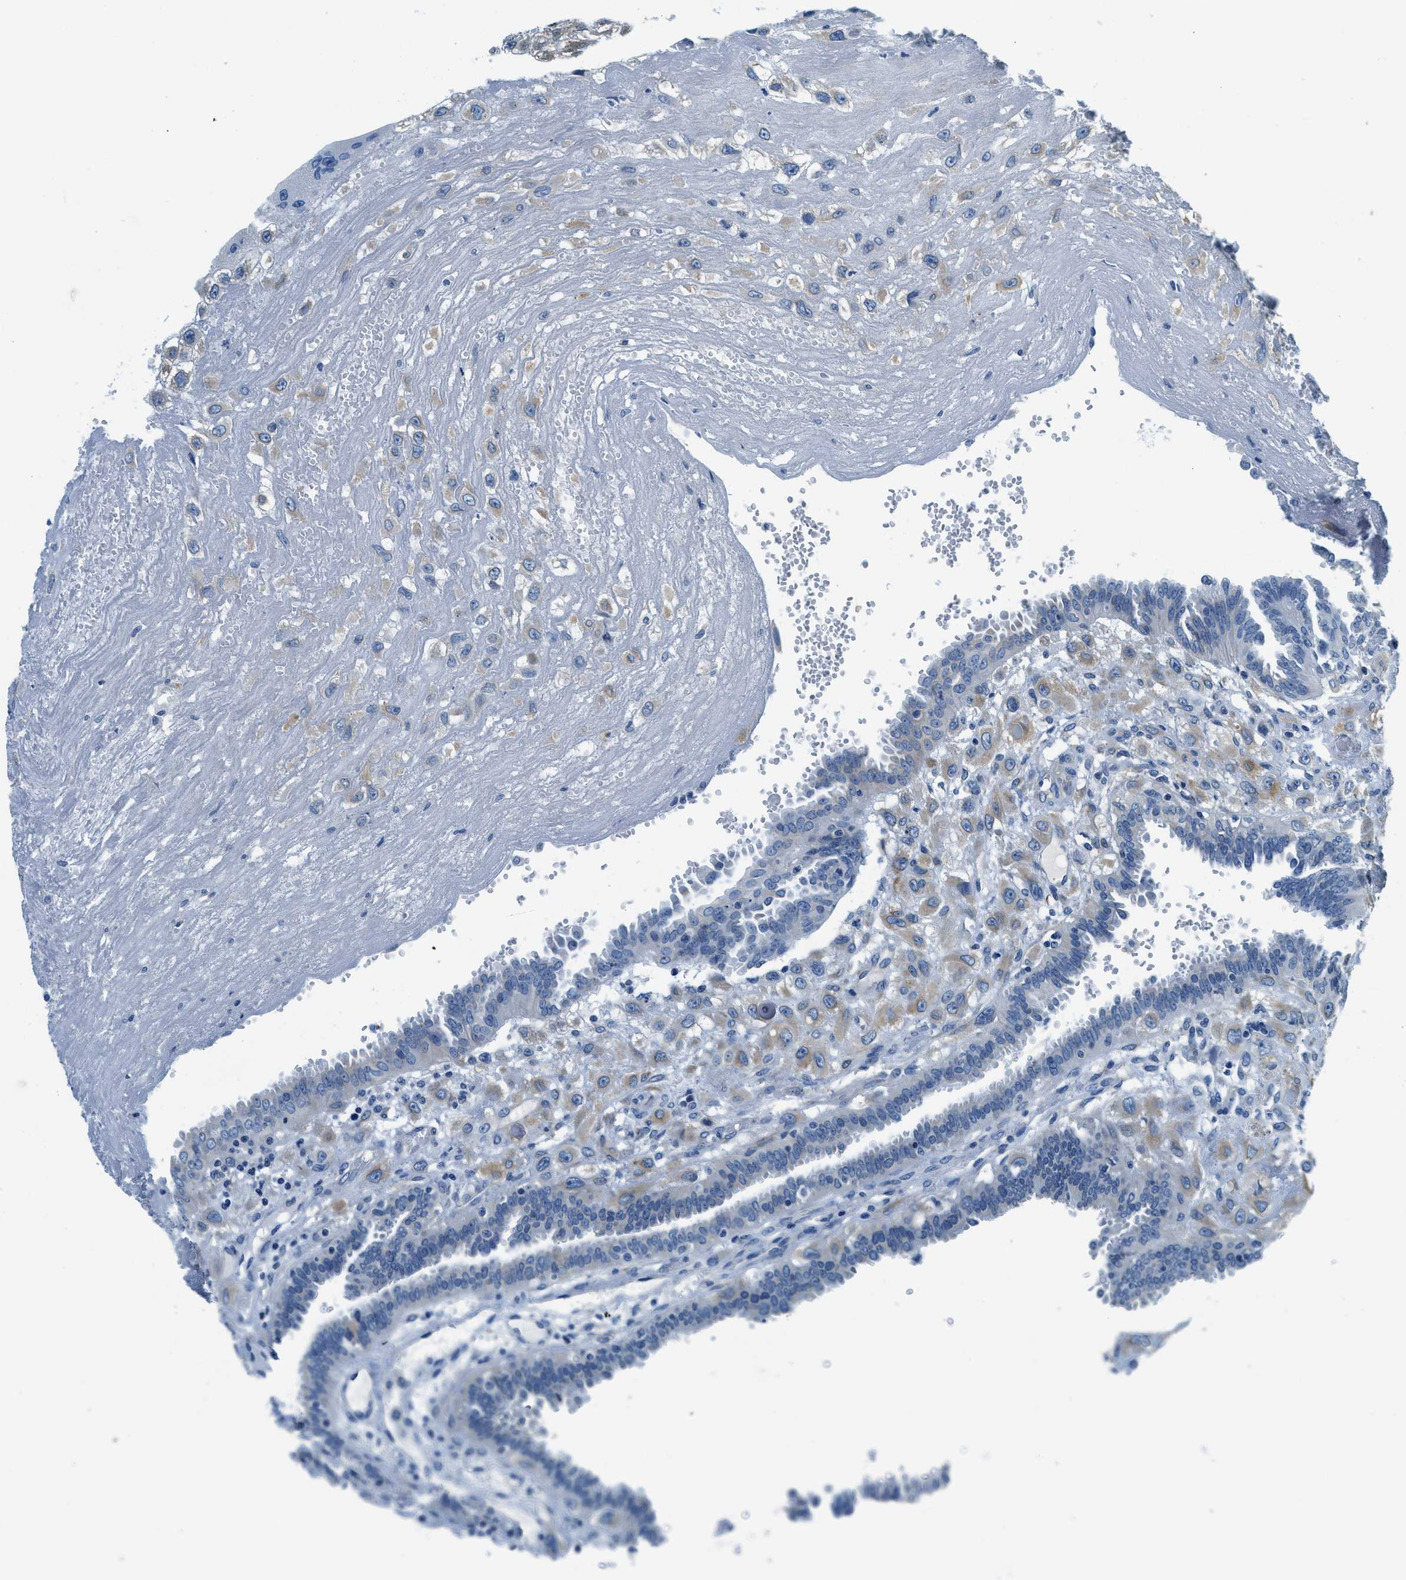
{"staining": {"intensity": "negative", "quantity": "none", "location": "none"}, "tissue": "fallopian tube", "cell_type": "Glandular cells", "image_type": "normal", "snomed": [{"axis": "morphology", "description": "Normal tissue, NOS"}, {"axis": "topography", "description": "Fallopian tube"}, {"axis": "topography", "description": "Placenta"}], "caption": "This is an immunohistochemistry micrograph of benign fallopian tube. There is no staining in glandular cells.", "gene": "UBAC2", "patient": {"sex": "female", "age": 32}}